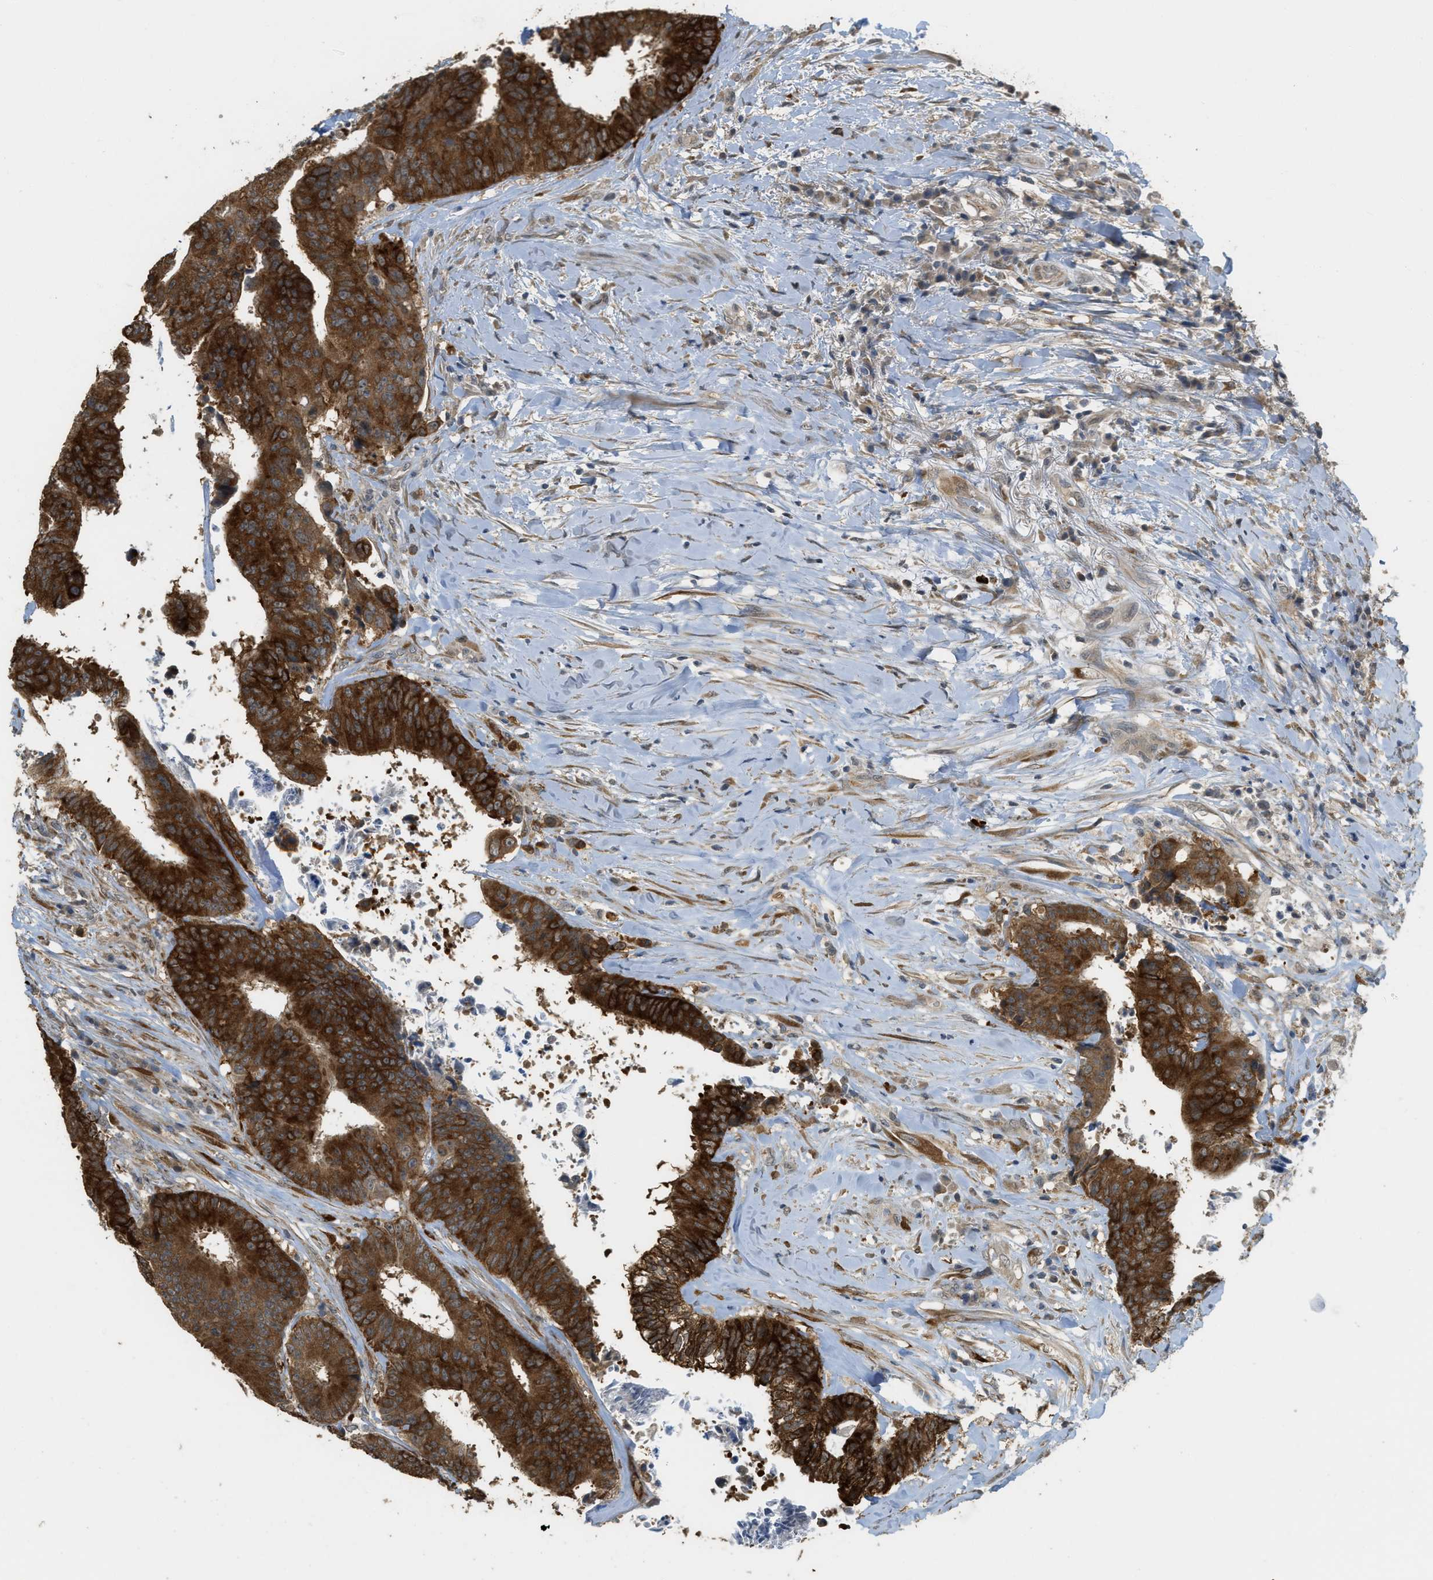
{"staining": {"intensity": "strong", "quantity": ">75%", "location": "cytoplasmic/membranous"}, "tissue": "colorectal cancer", "cell_type": "Tumor cells", "image_type": "cancer", "snomed": [{"axis": "morphology", "description": "Adenocarcinoma, NOS"}, {"axis": "topography", "description": "Rectum"}], "caption": "Brown immunohistochemical staining in colorectal cancer (adenocarcinoma) displays strong cytoplasmic/membranous positivity in about >75% of tumor cells. (brown staining indicates protein expression, while blue staining denotes nuclei).", "gene": "IGF2BP2", "patient": {"sex": "male", "age": 72}}